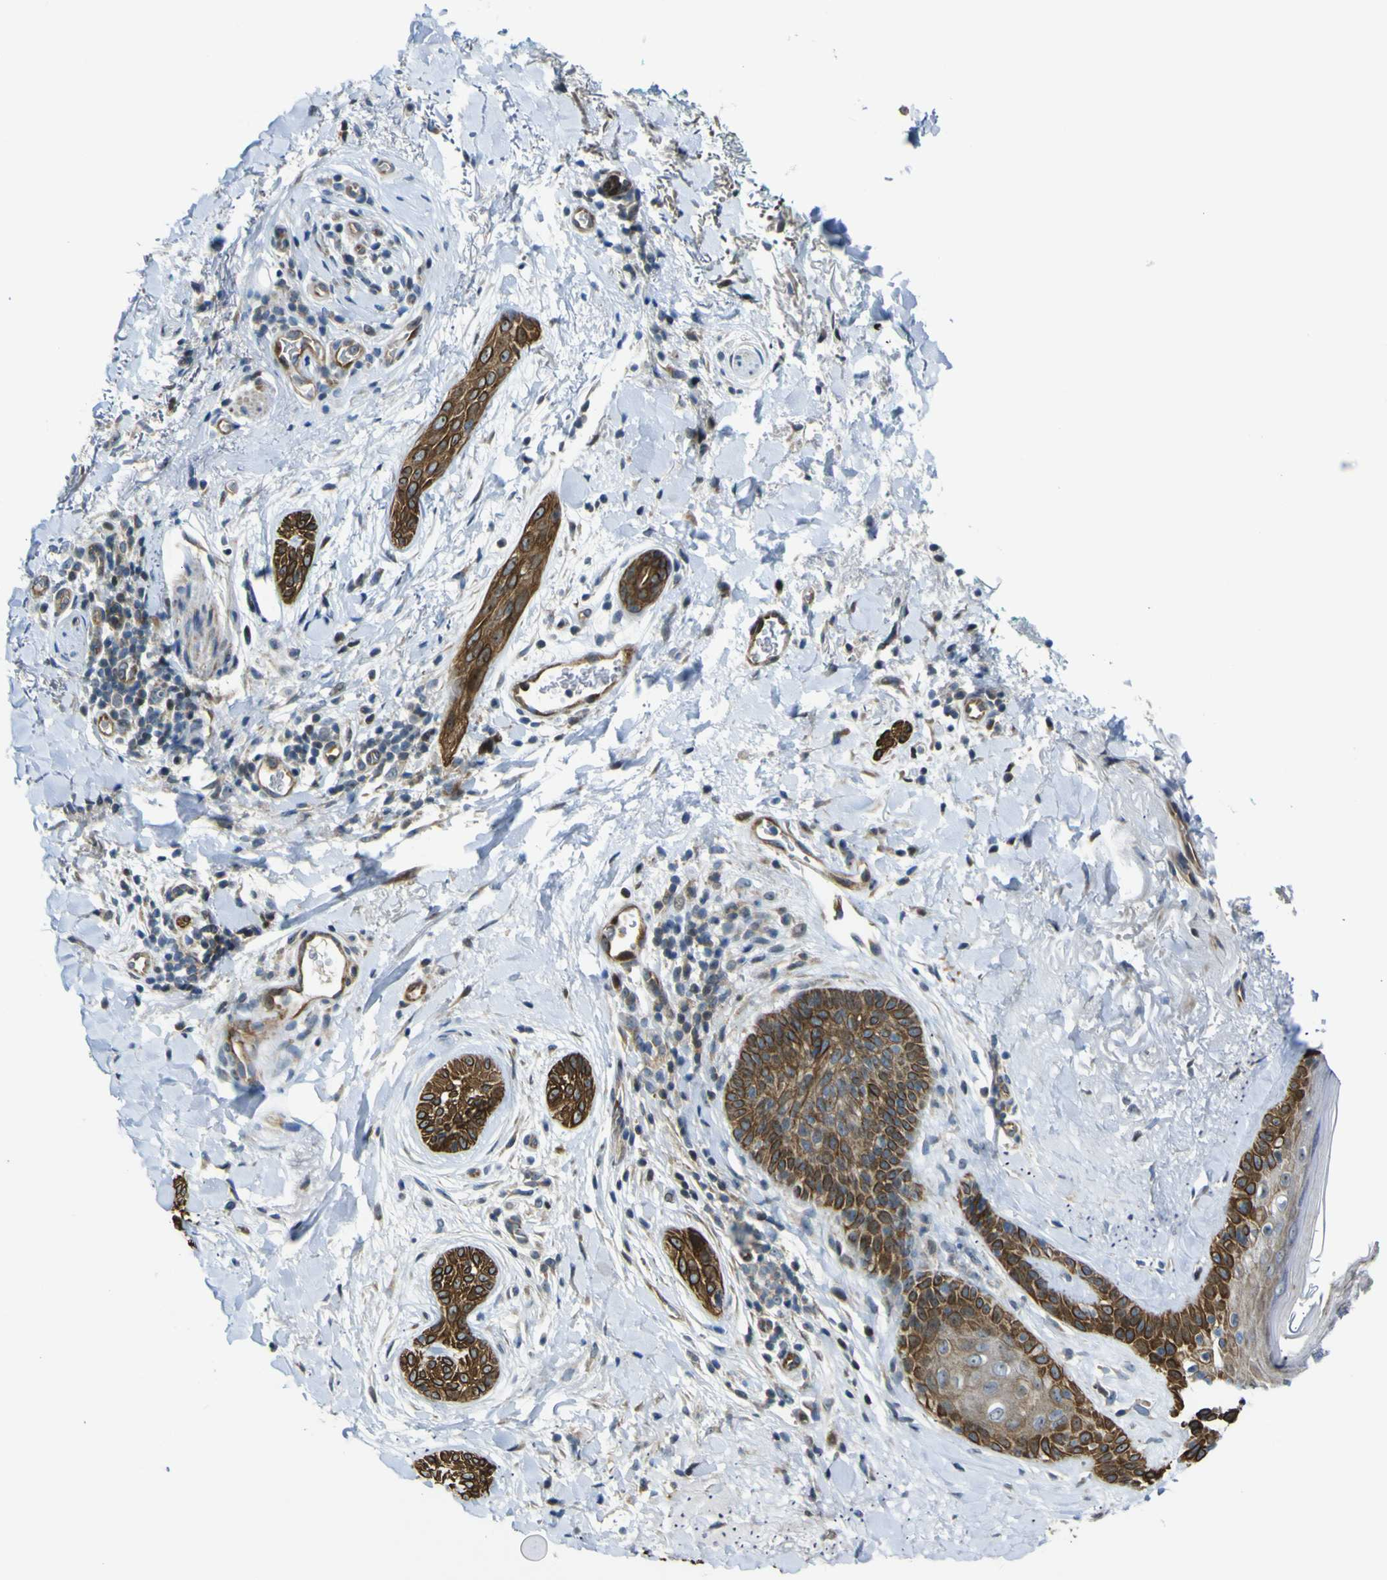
{"staining": {"intensity": "strong", "quantity": ">75%", "location": "cytoplasmic/membranous"}, "tissue": "skin cancer", "cell_type": "Tumor cells", "image_type": "cancer", "snomed": [{"axis": "morphology", "description": "Normal tissue, NOS"}, {"axis": "morphology", "description": "Basal cell carcinoma"}, {"axis": "topography", "description": "Skin"}], "caption": "A brown stain labels strong cytoplasmic/membranous staining of a protein in skin basal cell carcinoma tumor cells. (IHC, brightfield microscopy, high magnification).", "gene": "KDM7A", "patient": {"sex": "female", "age": 71}}